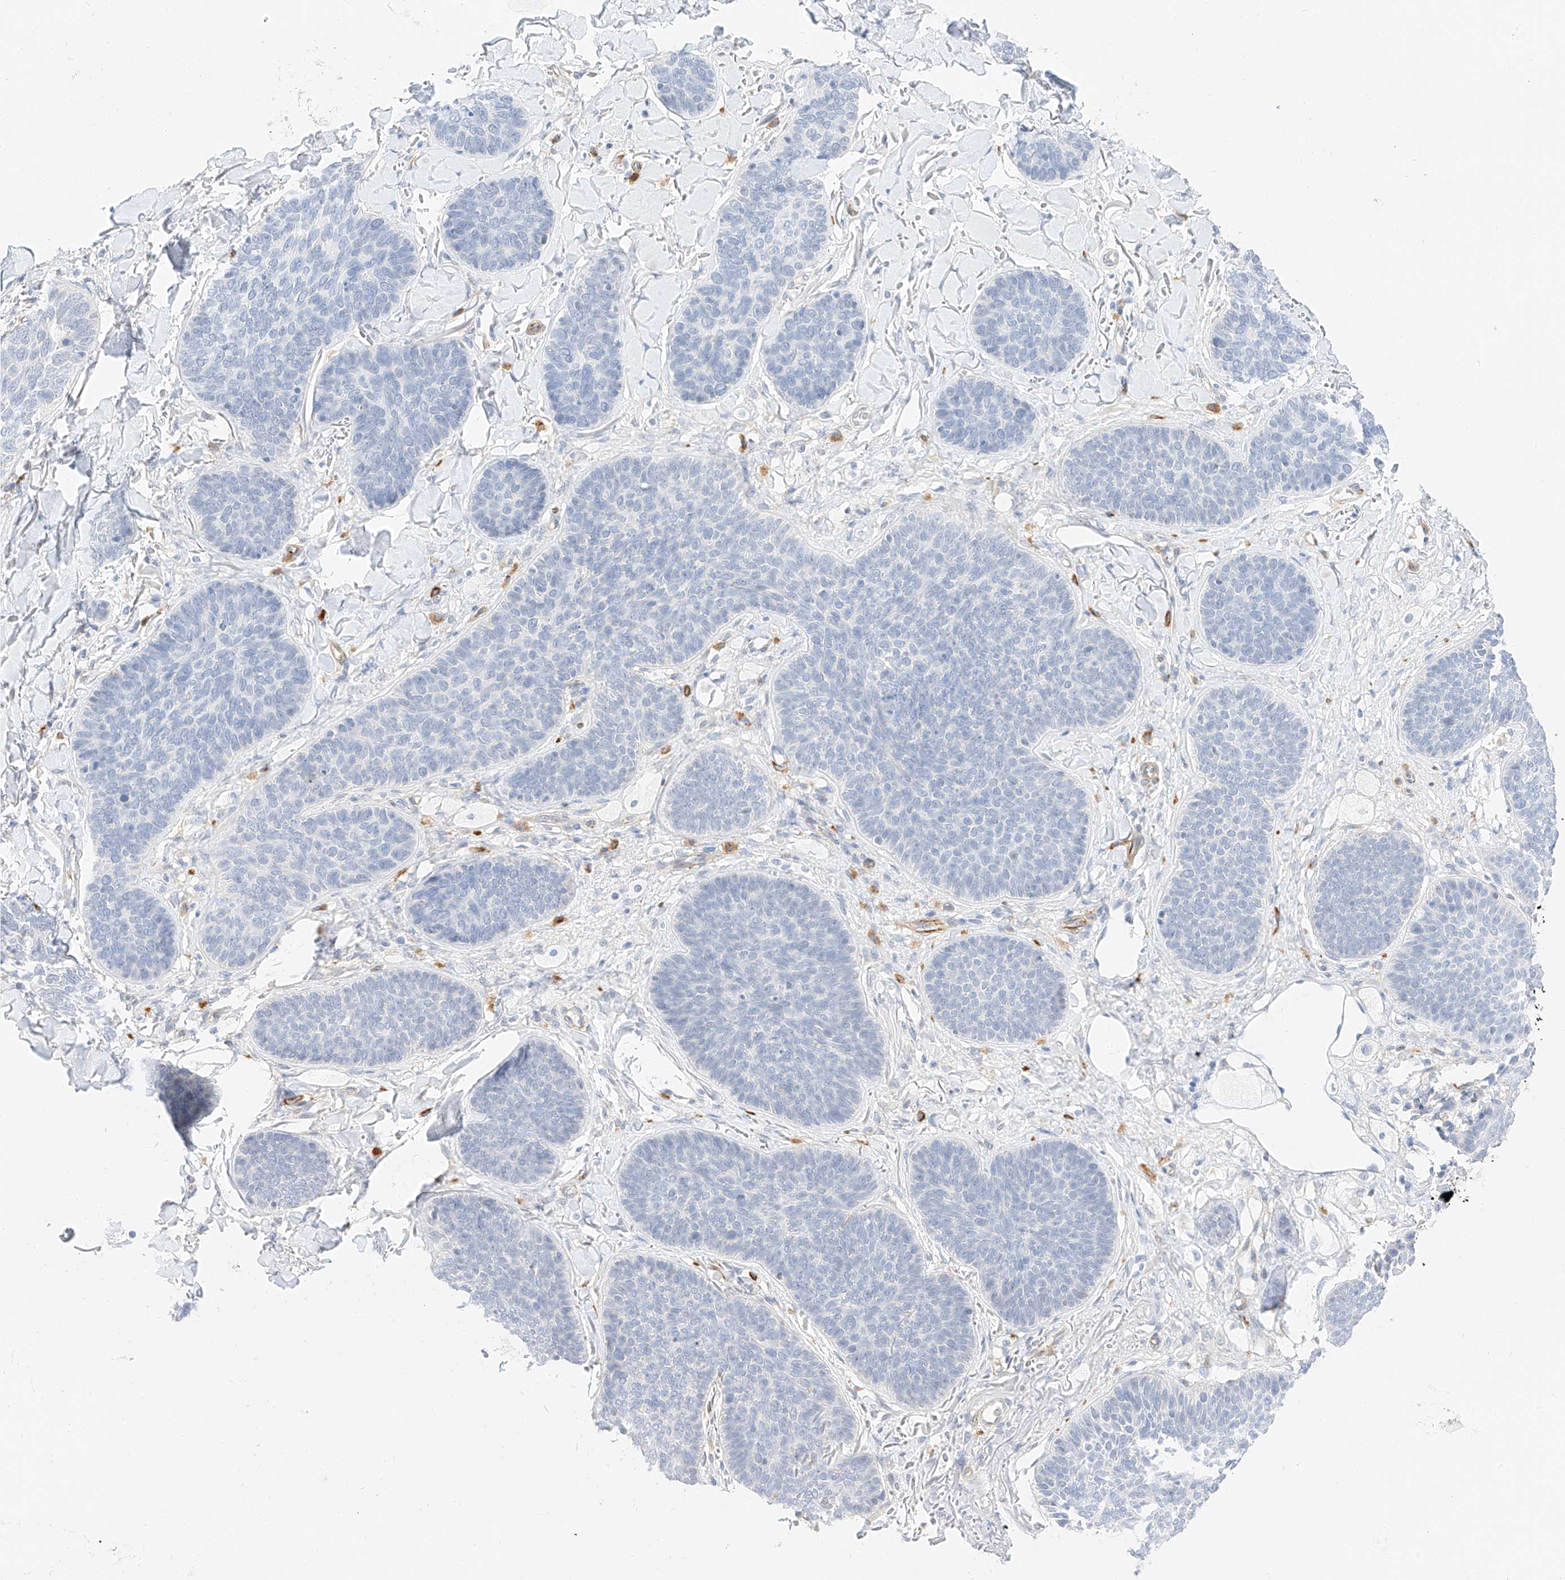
{"staining": {"intensity": "negative", "quantity": "none", "location": "none"}, "tissue": "skin cancer", "cell_type": "Tumor cells", "image_type": "cancer", "snomed": [{"axis": "morphology", "description": "Basal cell carcinoma"}, {"axis": "topography", "description": "Skin"}], "caption": "High magnification brightfield microscopy of skin basal cell carcinoma stained with DAB (brown) and counterstained with hematoxylin (blue): tumor cells show no significant staining.", "gene": "CDCP2", "patient": {"sex": "male", "age": 85}}